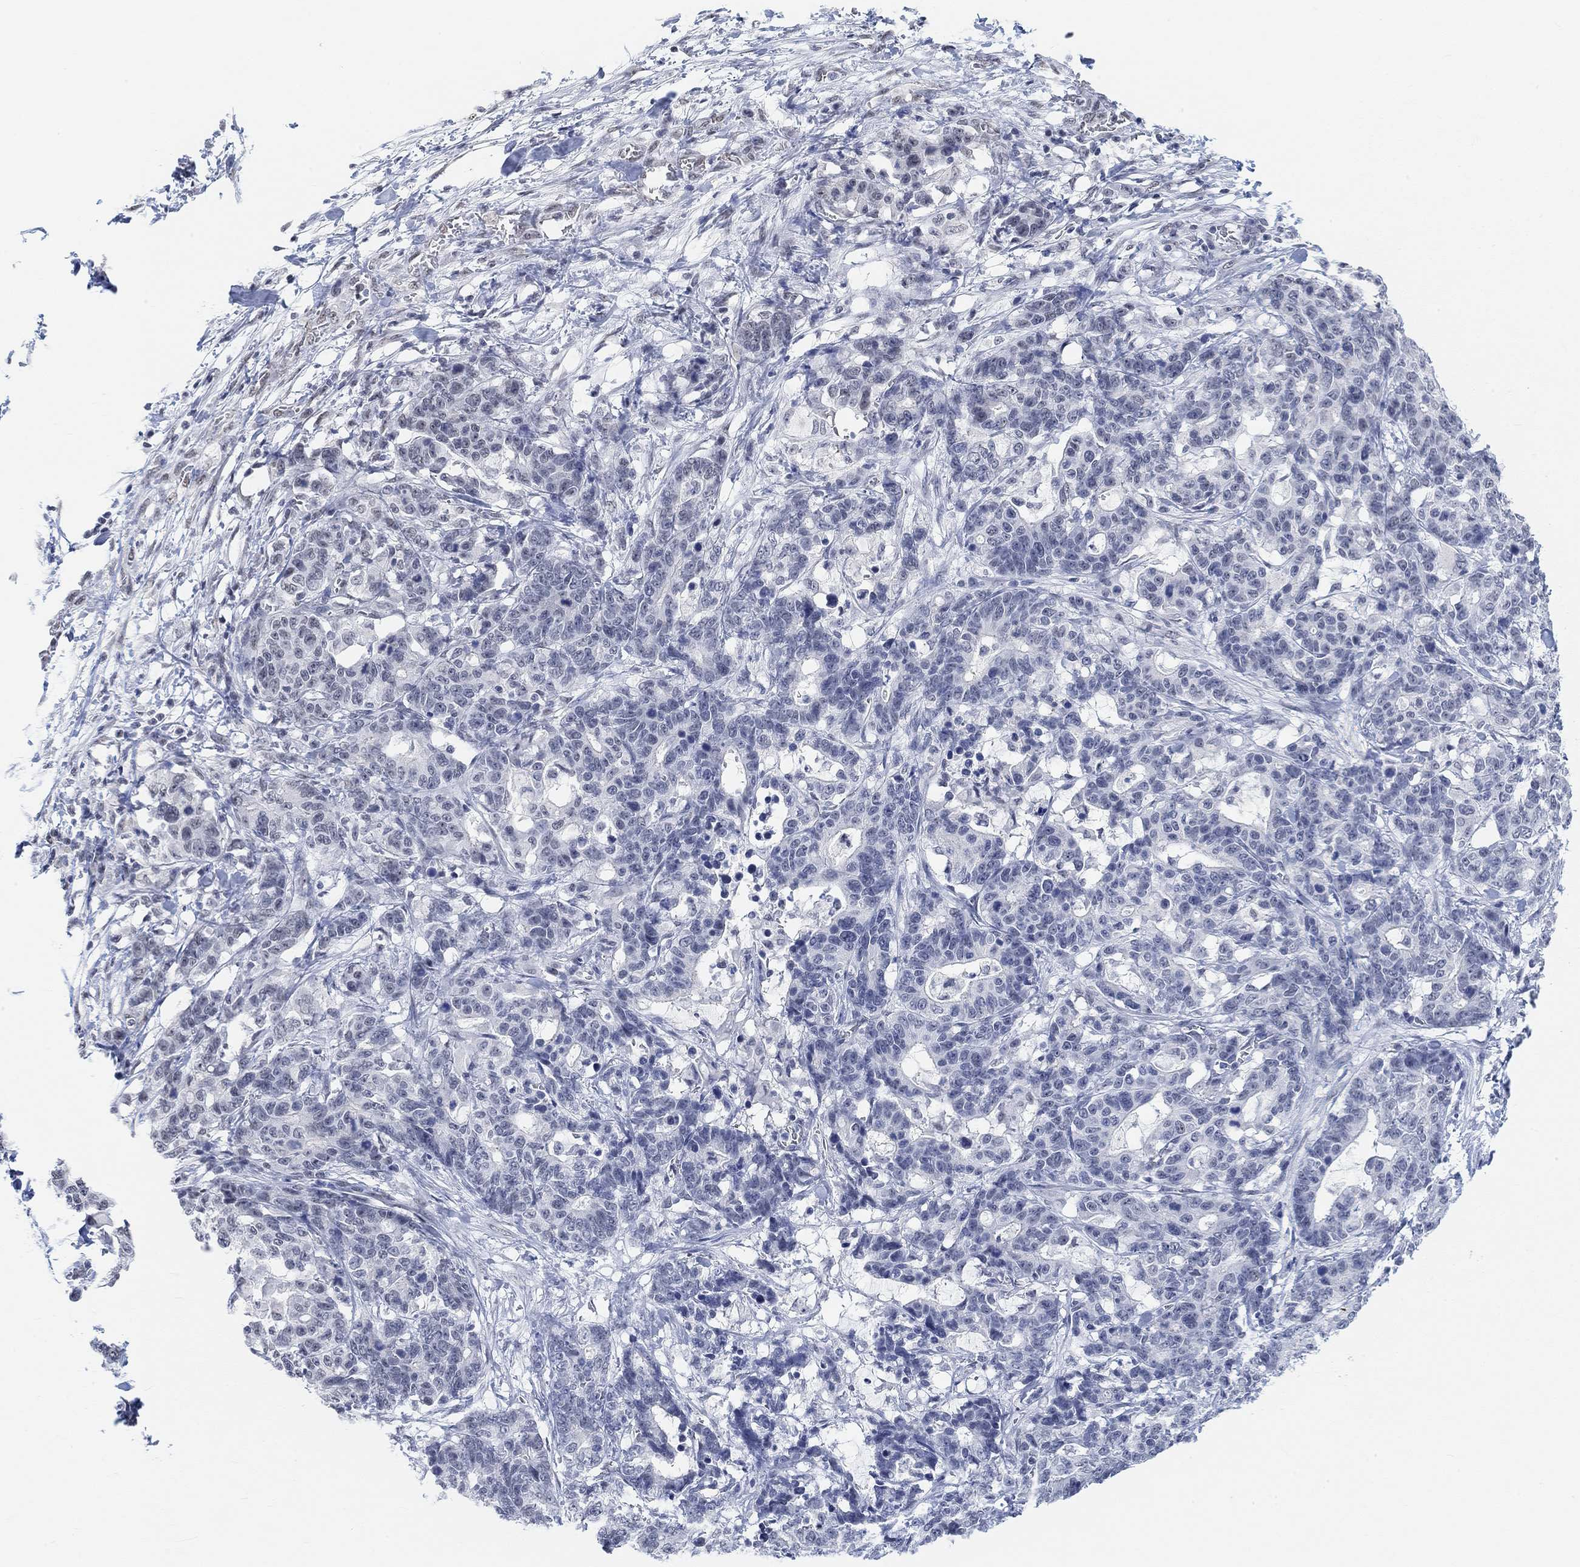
{"staining": {"intensity": "negative", "quantity": "none", "location": "none"}, "tissue": "stomach cancer", "cell_type": "Tumor cells", "image_type": "cancer", "snomed": [{"axis": "morphology", "description": "Normal tissue, NOS"}, {"axis": "morphology", "description": "Adenocarcinoma, NOS"}, {"axis": "topography", "description": "Stomach"}], "caption": "A micrograph of human stomach adenocarcinoma is negative for staining in tumor cells.", "gene": "PURG", "patient": {"sex": "female", "age": 64}}